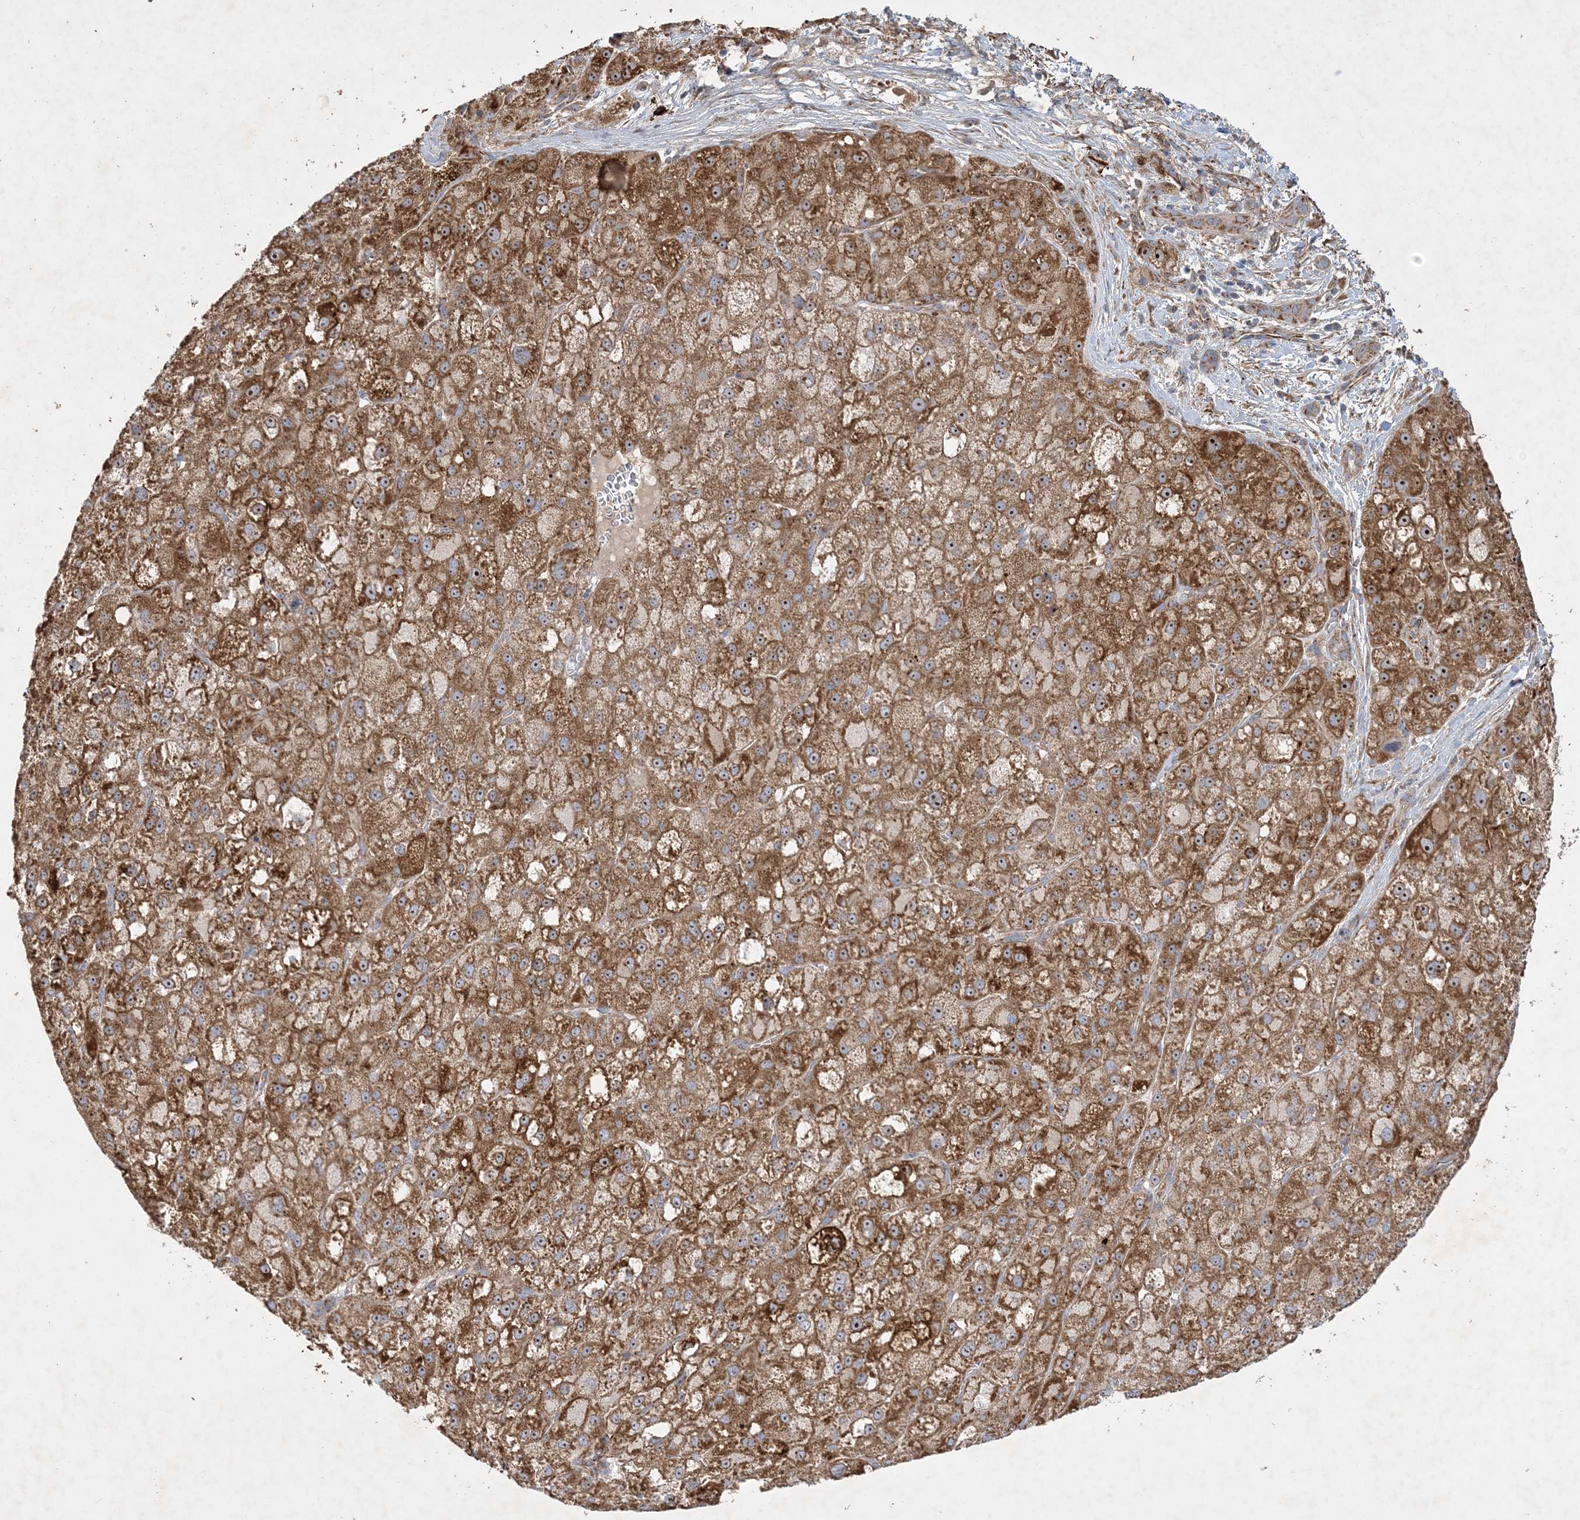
{"staining": {"intensity": "moderate", "quantity": ">75%", "location": "cytoplasmic/membranous,nuclear"}, "tissue": "liver cancer", "cell_type": "Tumor cells", "image_type": "cancer", "snomed": [{"axis": "morphology", "description": "Carcinoma, Hepatocellular, NOS"}, {"axis": "topography", "description": "Liver"}], "caption": "A brown stain shows moderate cytoplasmic/membranous and nuclear staining of a protein in human hepatocellular carcinoma (liver) tumor cells. (IHC, brightfield microscopy, high magnification).", "gene": "FEZ2", "patient": {"sex": "male", "age": 57}}